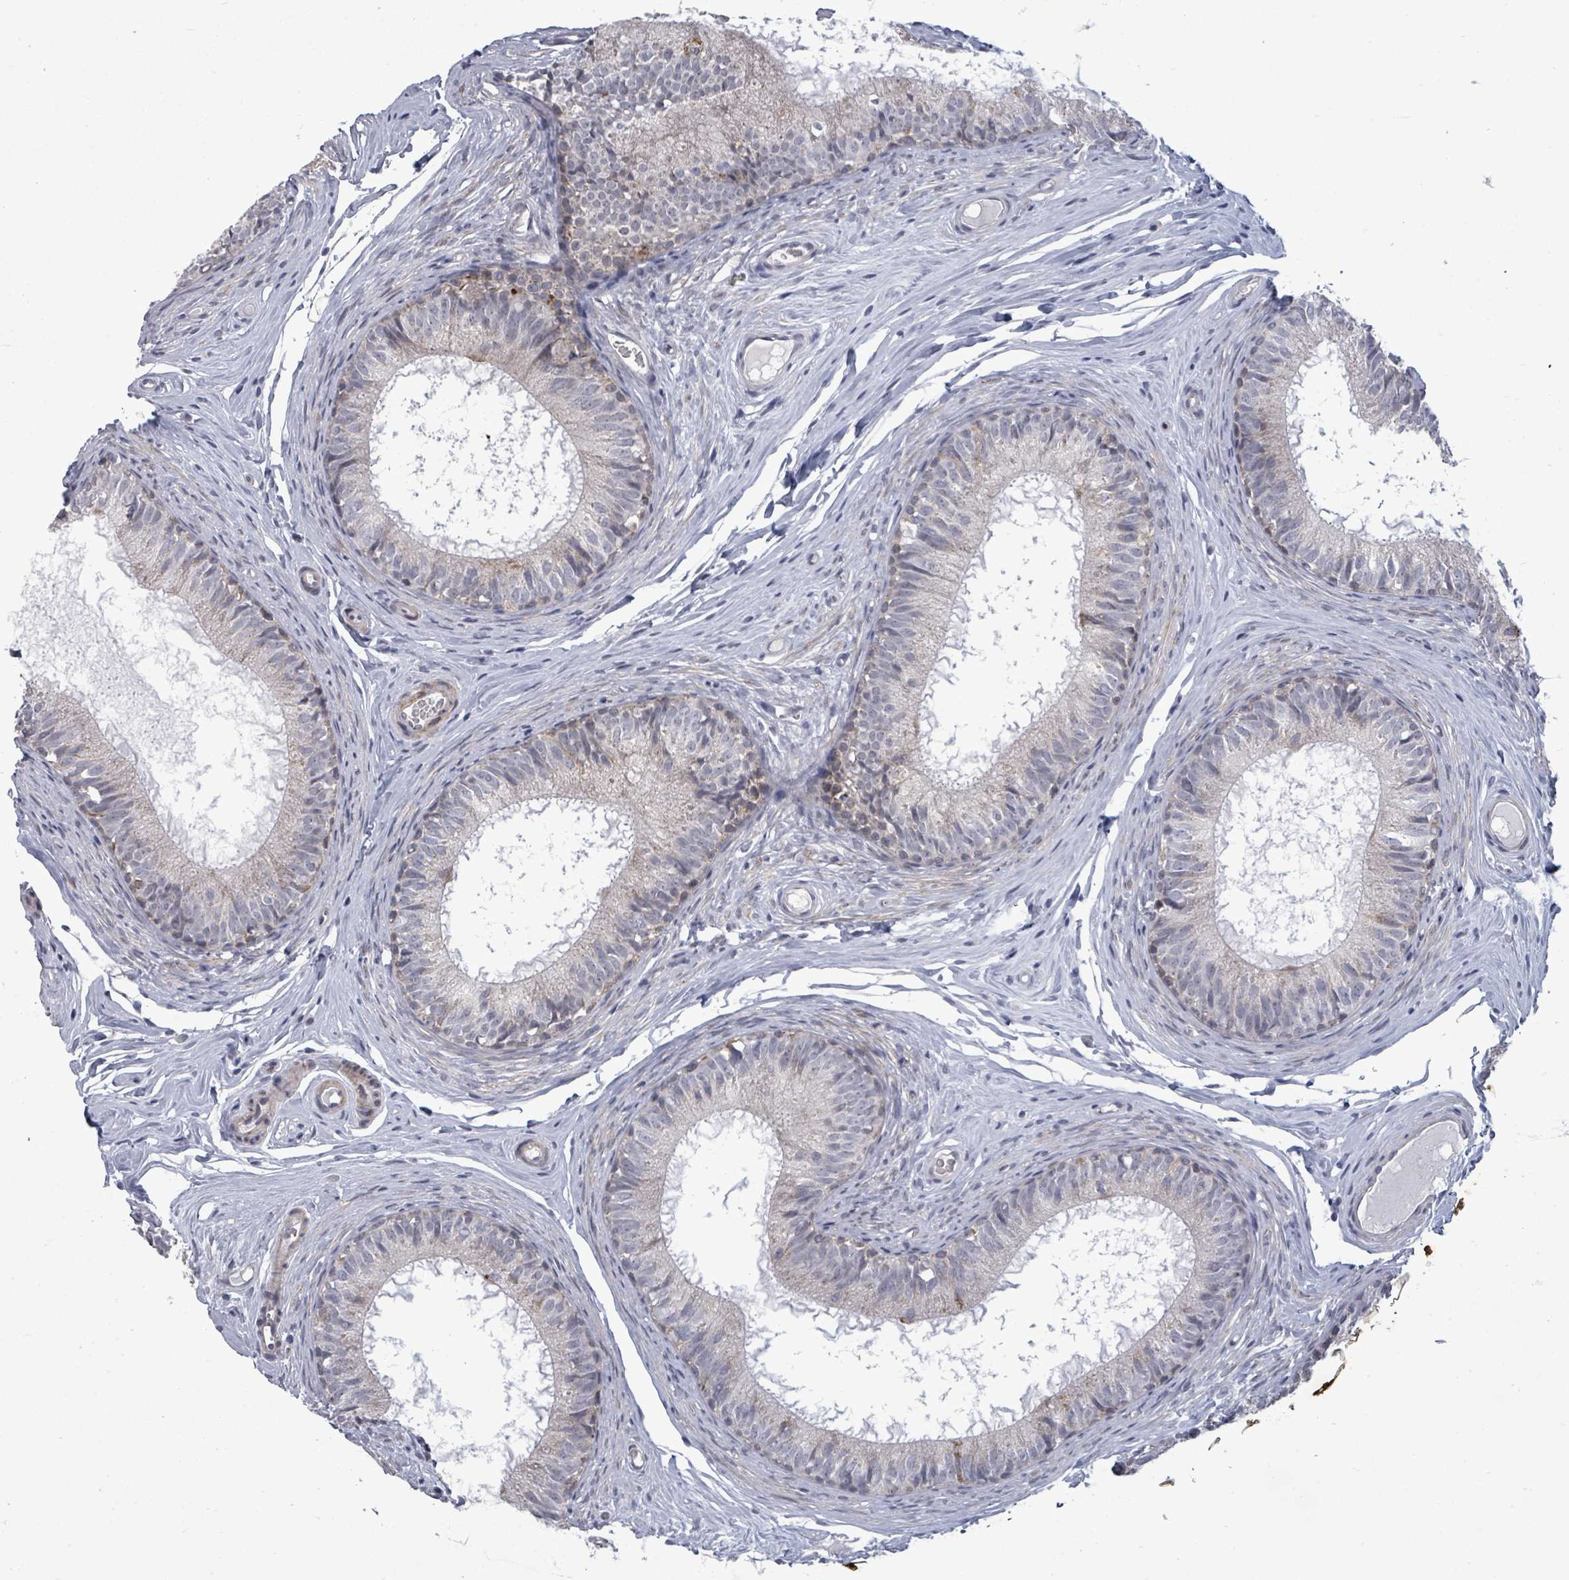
{"staining": {"intensity": "moderate", "quantity": "<25%", "location": "cytoplasmic/membranous"}, "tissue": "epididymis", "cell_type": "Glandular cells", "image_type": "normal", "snomed": [{"axis": "morphology", "description": "Normal tissue, NOS"}, {"axis": "topography", "description": "Epididymis"}], "caption": "This image demonstrates unremarkable epididymis stained with immunohistochemistry (IHC) to label a protein in brown. The cytoplasmic/membranous of glandular cells show moderate positivity for the protein. Nuclei are counter-stained blue.", "gene": "PTPN20", "patient": {"sex": "male", "age": 25}}